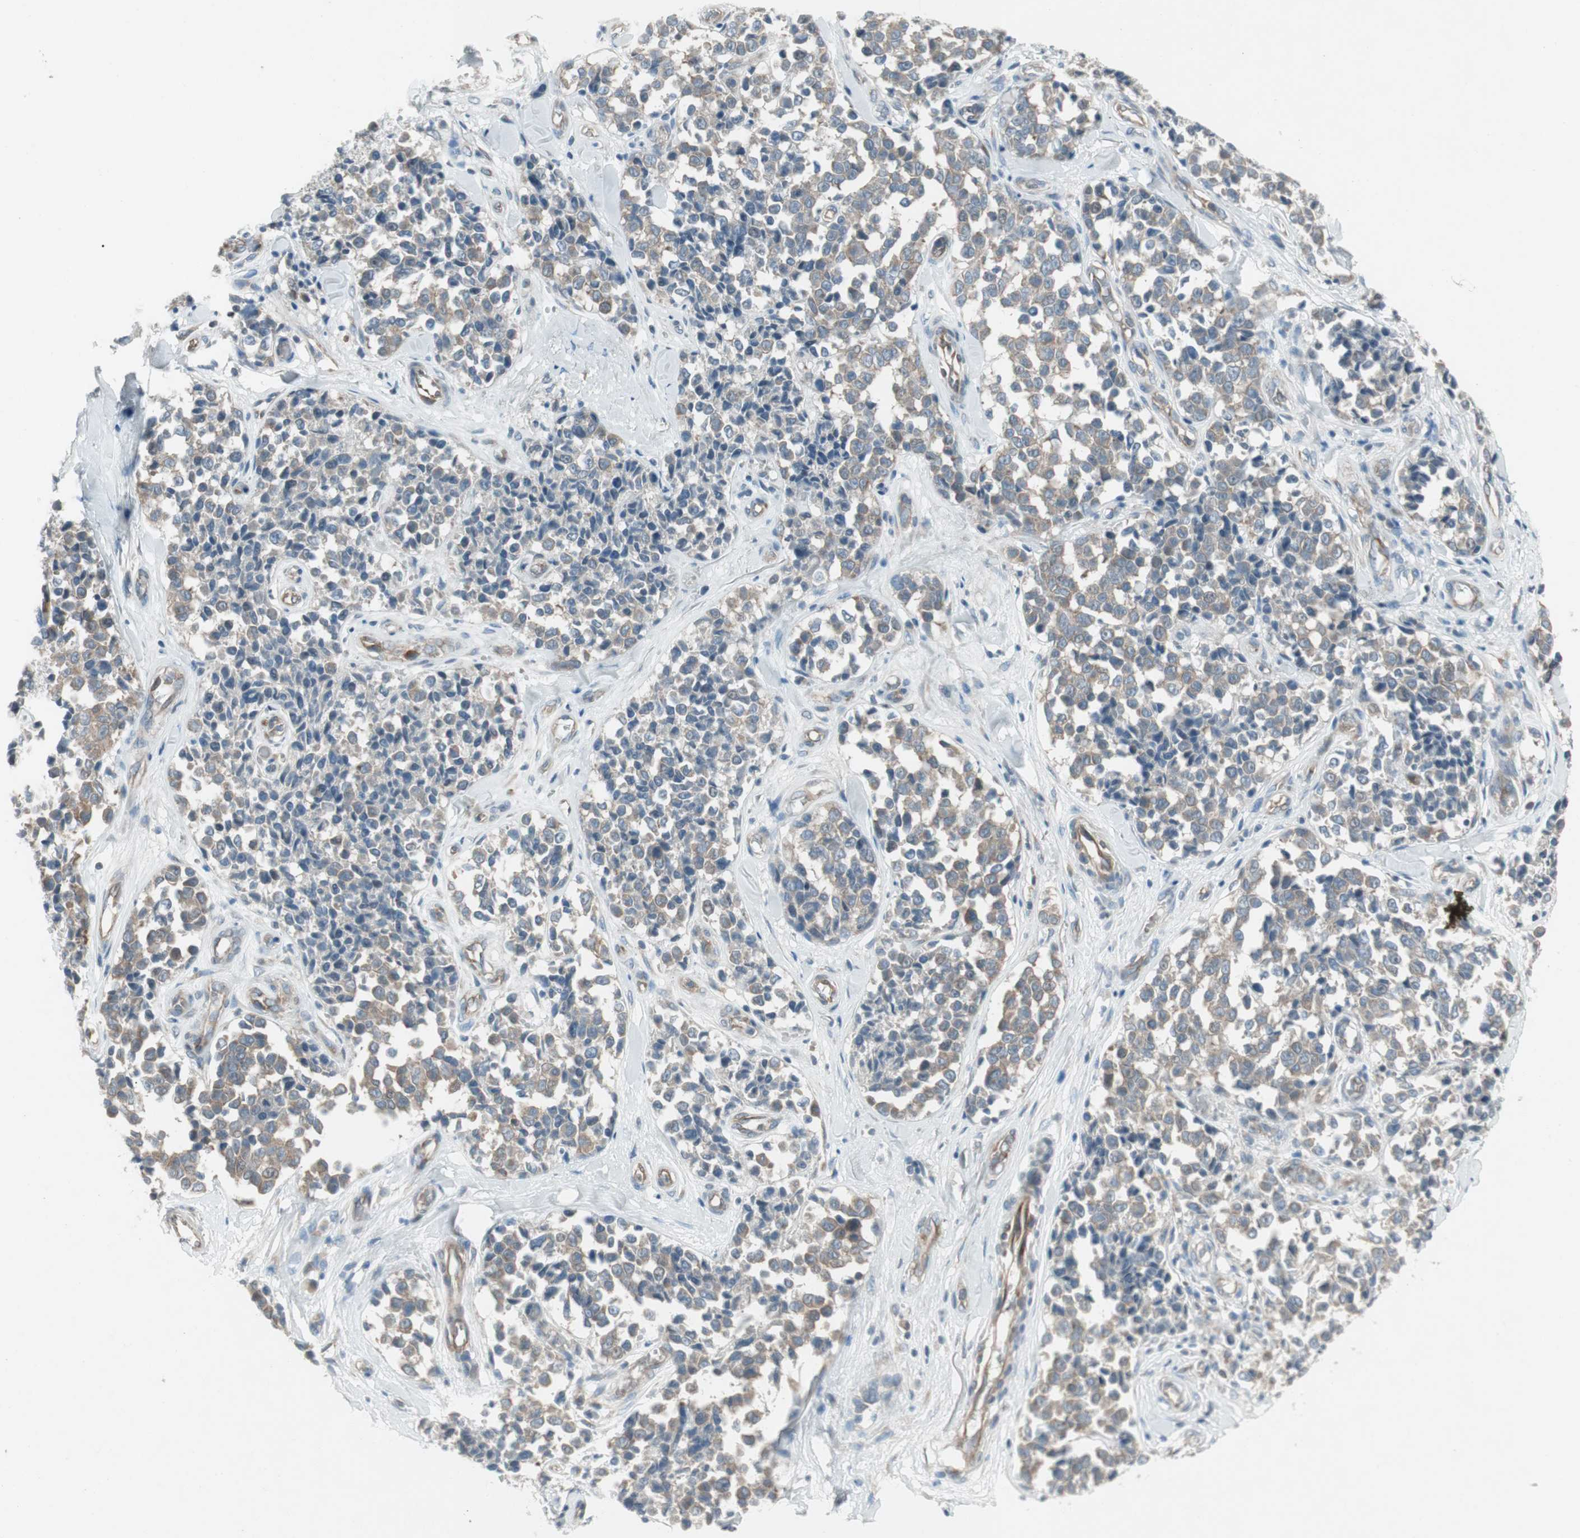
{"staining": {"intensity": "weak", "quantity": ">75%", "location": "cytoplasmic/membranous"}, "tissue": "melanoma", "cell_type": "Tumor cells", "image_type": "cancer", "snomed": [{"axis": "morphology", "description": "Malignant melanoma, NOS"}, {"axis": "topography", "description": "Skin"}], "caption": "Tumor cells exhibit low levels of weak cytoplasmic/membranous positivity in about >75% of cells in human malignant melanoma. The staining was performed using DAB (3,3'-diaminobenzidine), with brown indicating positive protein expression. Nuclei are stained blue with hematoxylin.", "gene": "PANK2", "patient": {"sex": "female", "age": 64}}